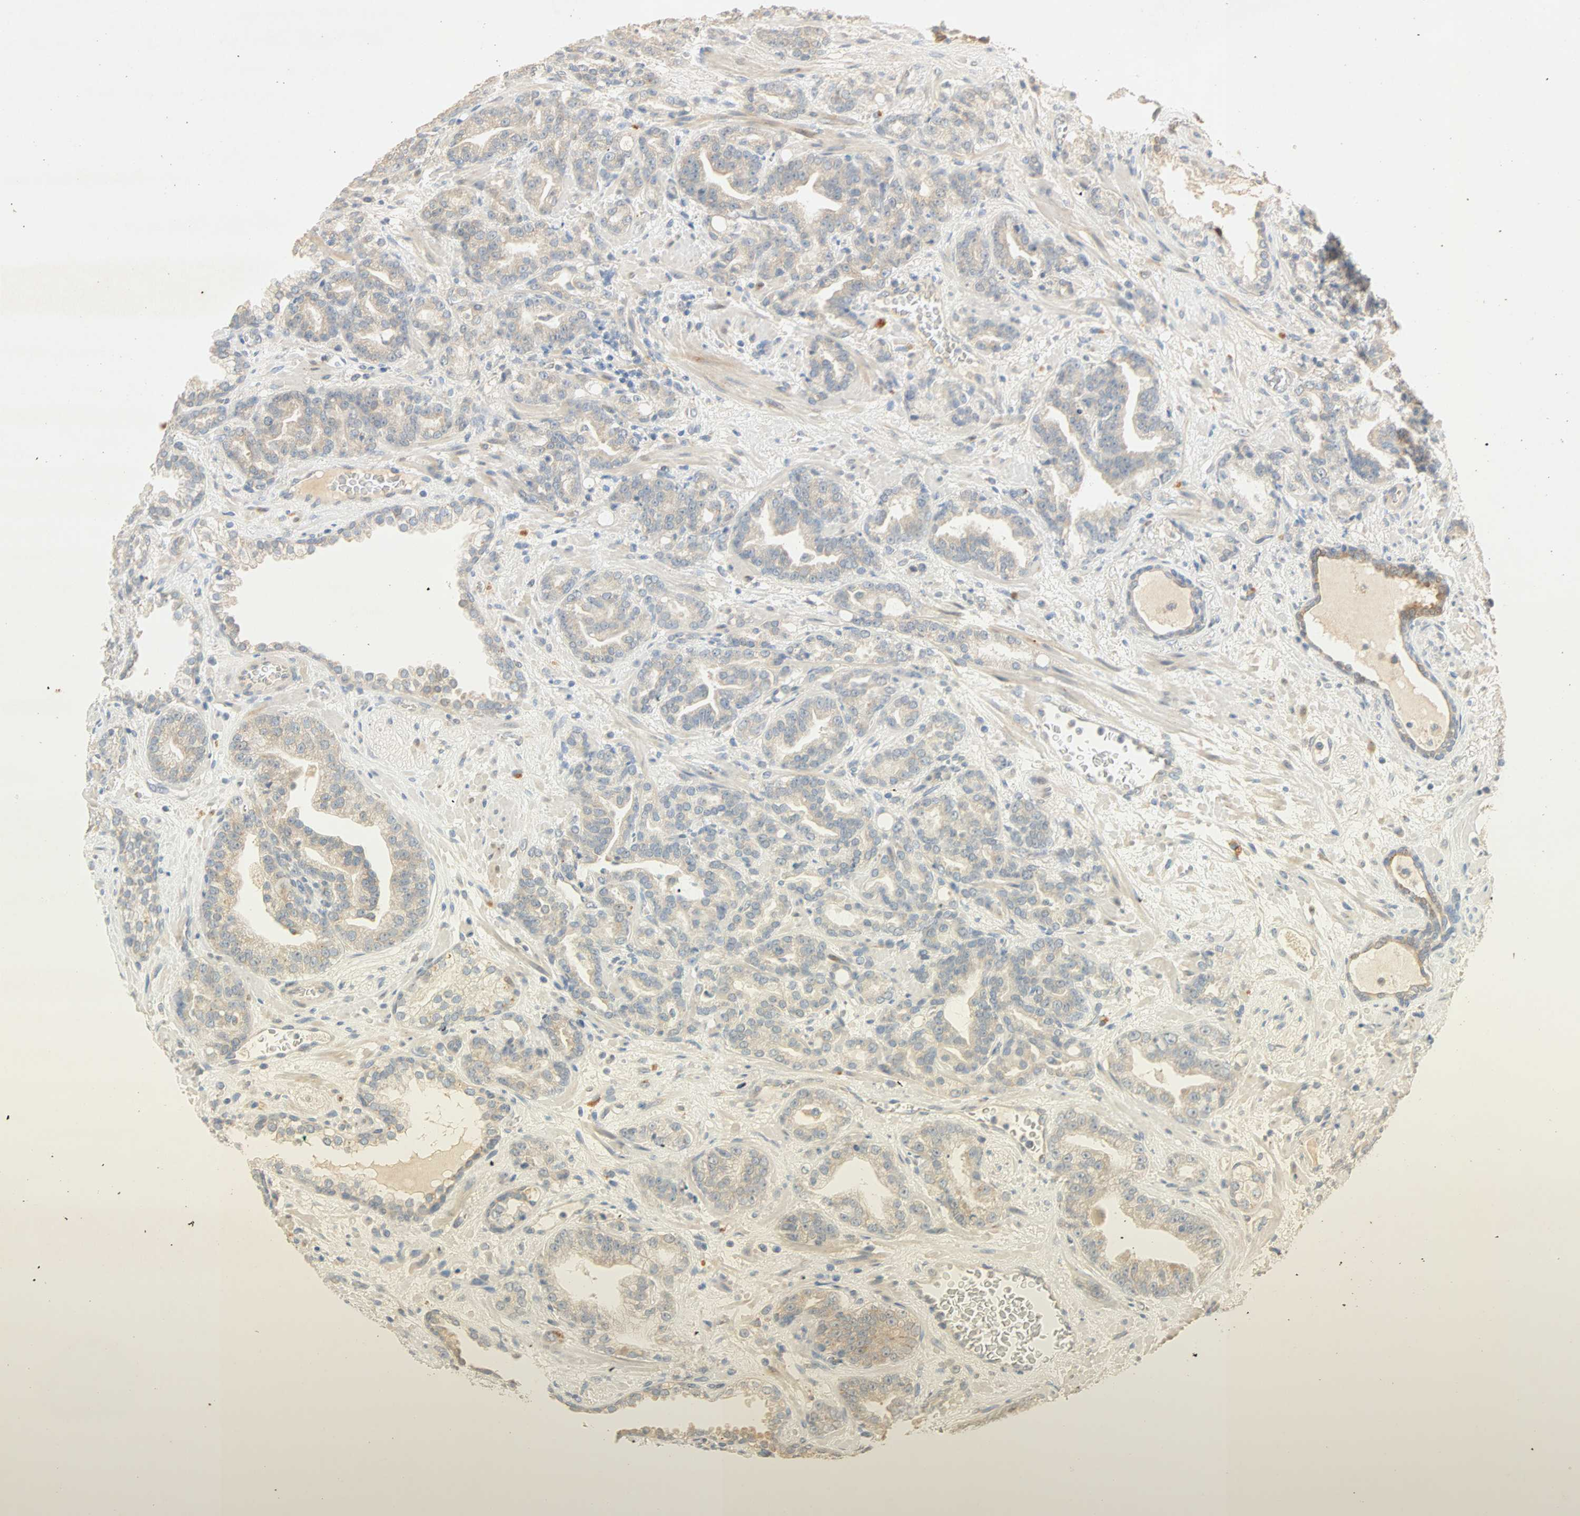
{"staining": {"intensity": "weak", "quantity": "25%-75%", "location": "cytoplasmic/membranous"}, "tissue": "prostate cancer", "cell_type": "Tumor cells", "image_type": "cancer", "snomed": [{"axis": "morphology", "description": "Adenocarcinoma, Low grade"}, {"axis": "topography", "description": "Prostate"}], "caption": "Brown immunohistochemical staining in human low-grade adenocarcinoma (prostate) displays weak cytoplasmic/membranous expression in approximately 25%-75% of tumor cells.", "gene": "SELENBP1", "patient": {"sex": "male", "age": 63}}